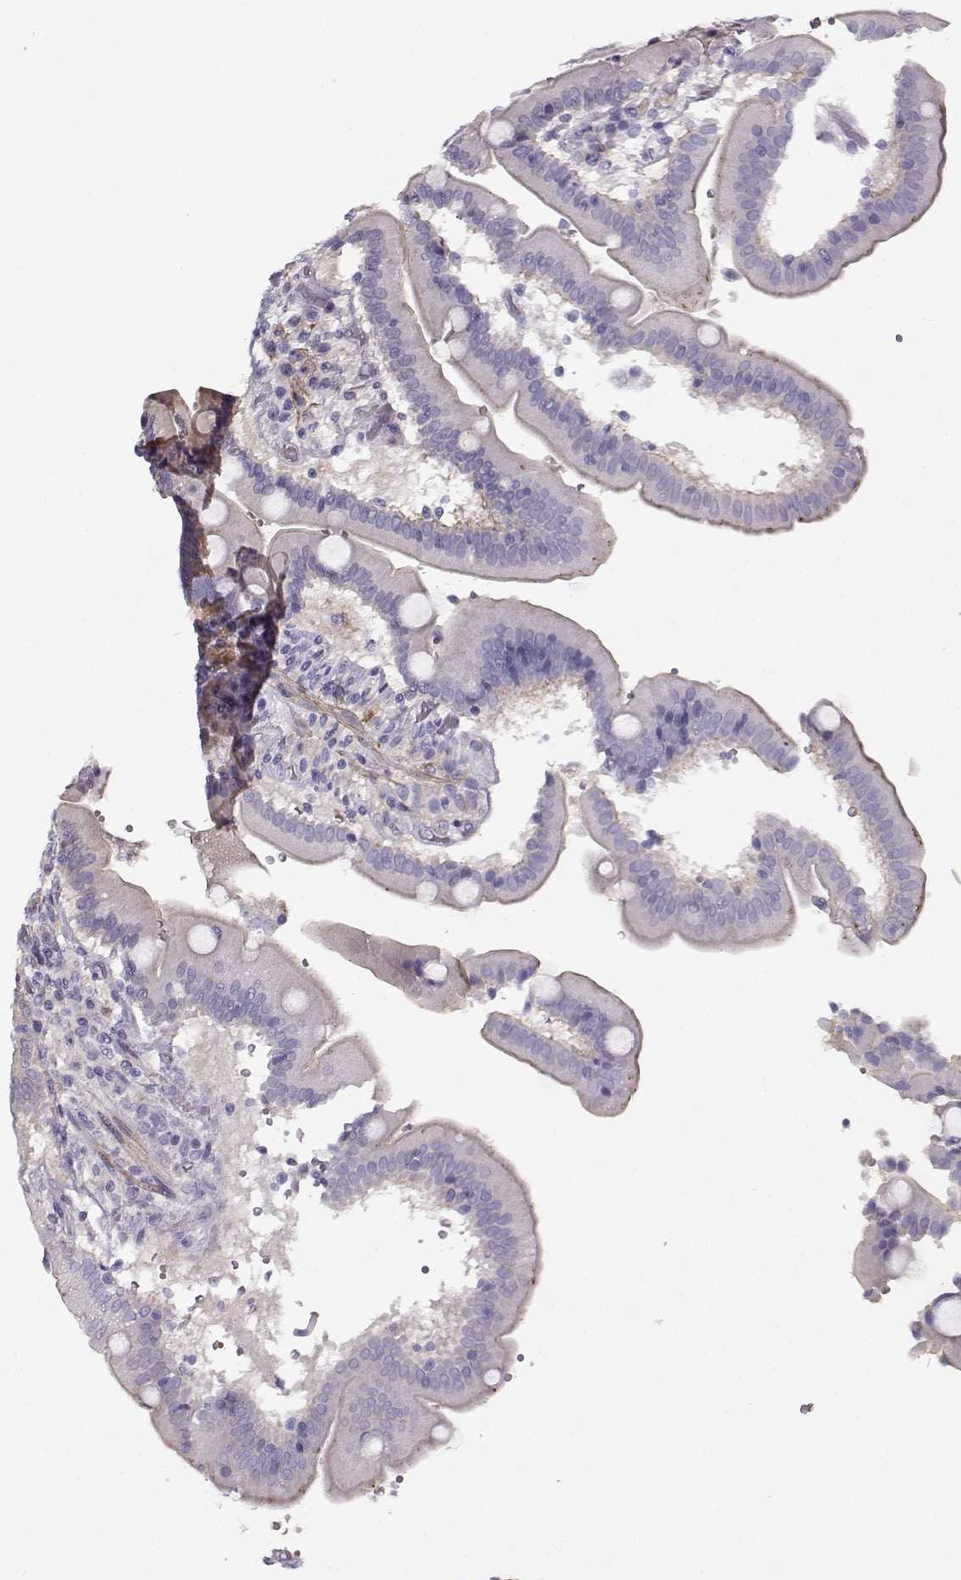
{"staining": {"intensity": "negative", "quantity": "none", "location": "none"}, "tissue": "duodenum", "cell_type": "Glandular cells", "image_type": "normal", "snomed": [{"axis": "morphology", "description": "Normal tissue, NOS"}, {"axis": "topography", "description": "Duodenum"}], "caption": "This is an immunohistochemistry (IHC) micrograph of normal human duodenum. There is no positivity in glandular cells.", "gene": "UCP3", "patient": {"sex": "female", "age": 62}}